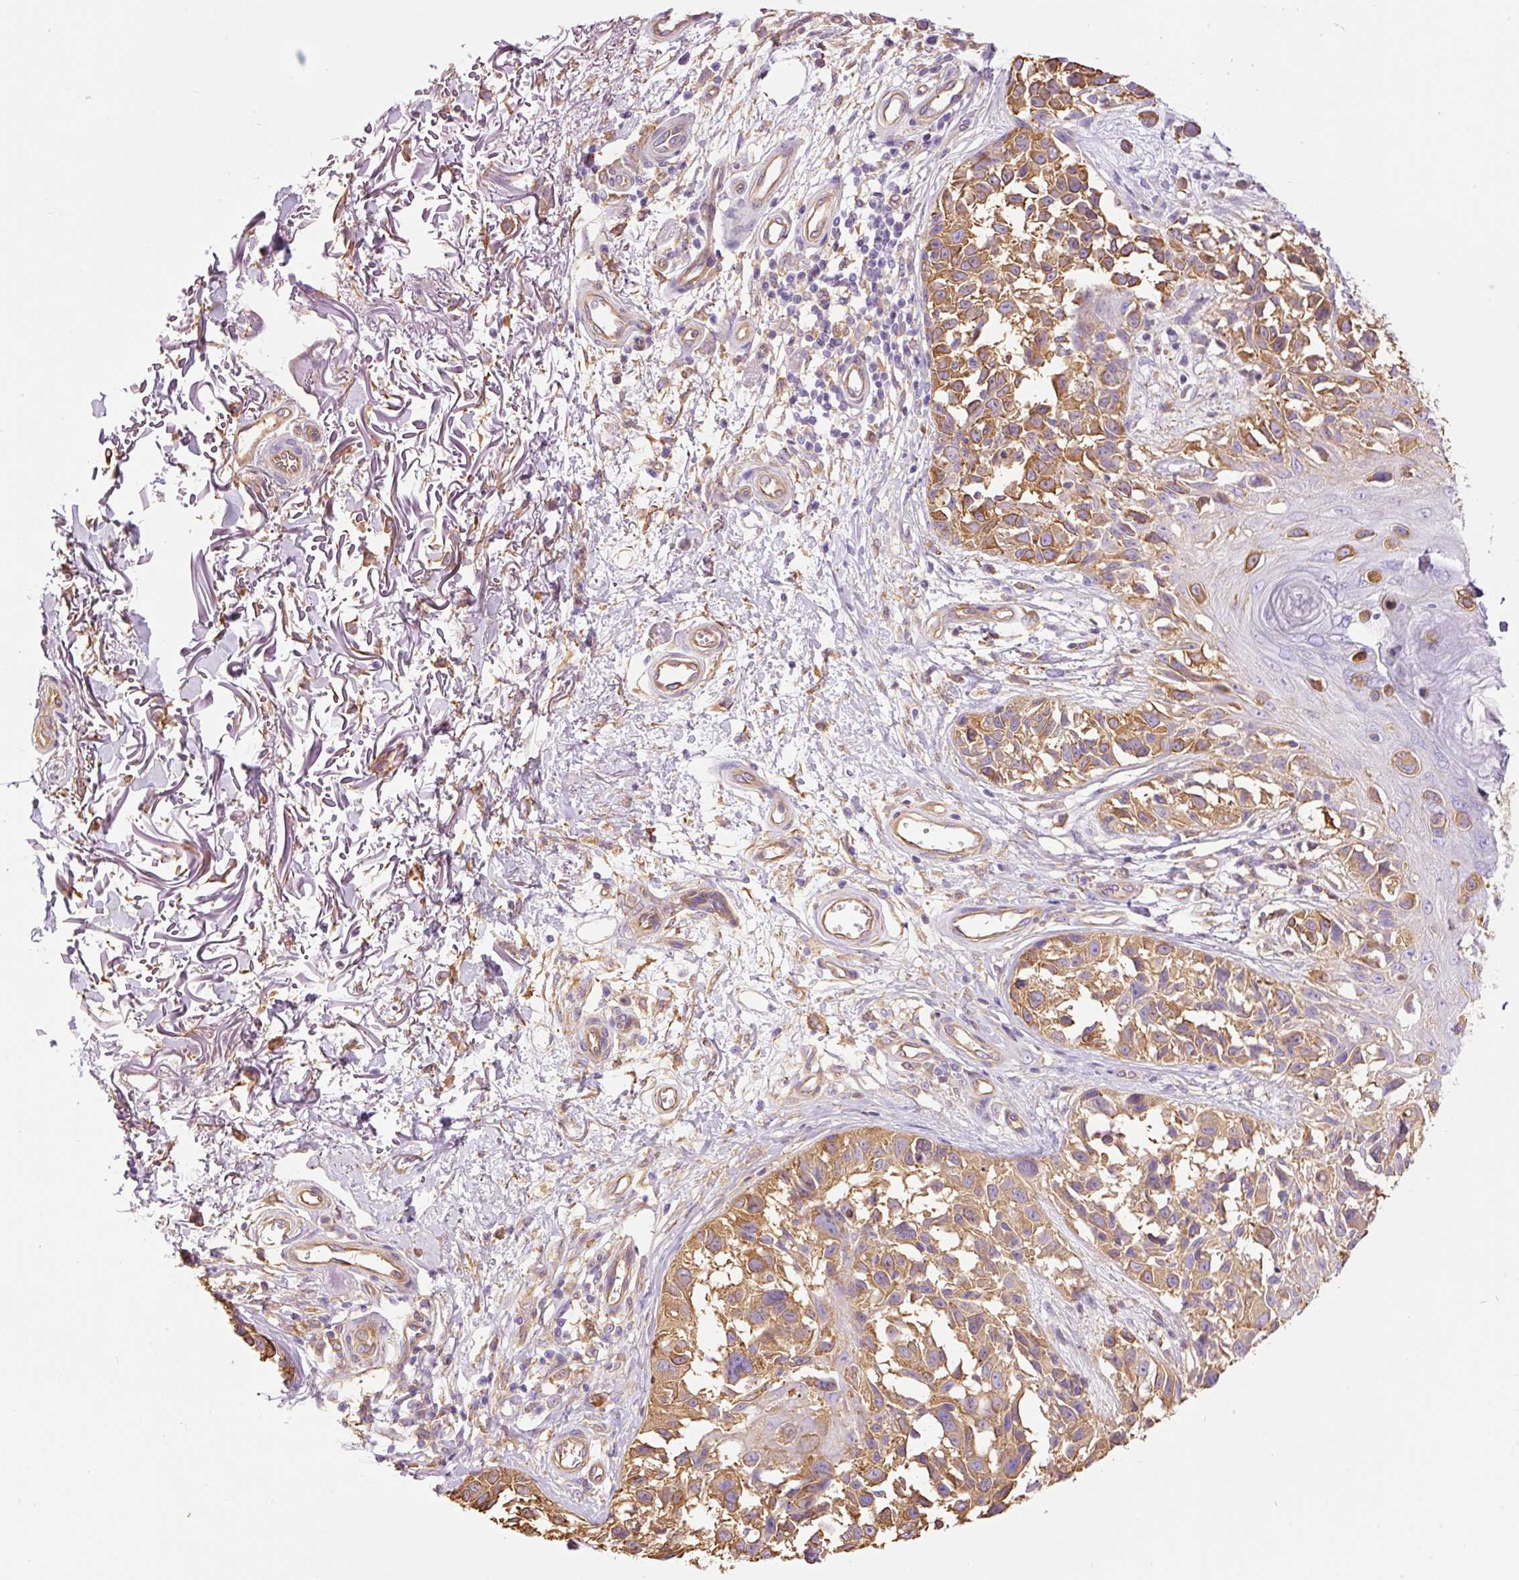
{"staining": {"intensity": "moderate", "quantity": ">75%", "location": "cytoplasmic/membranous"}, "tissue": "melanoma", "cell_type": "Tumor cells", "image_type": "cancer", "snomed": [{"axis": "morphology", "description": "Malignant melanoma, NOS"}, {"axis": "topography", "description": "Skin"}], "caption": "The photomicrograph shows staining of malignant melanoma, revealing moderate cytoplasmic/membranous protein staining (brown color) within tumor cells.", "gene": "IL10RB", "patient": {"sex": "male", "age": 73}}